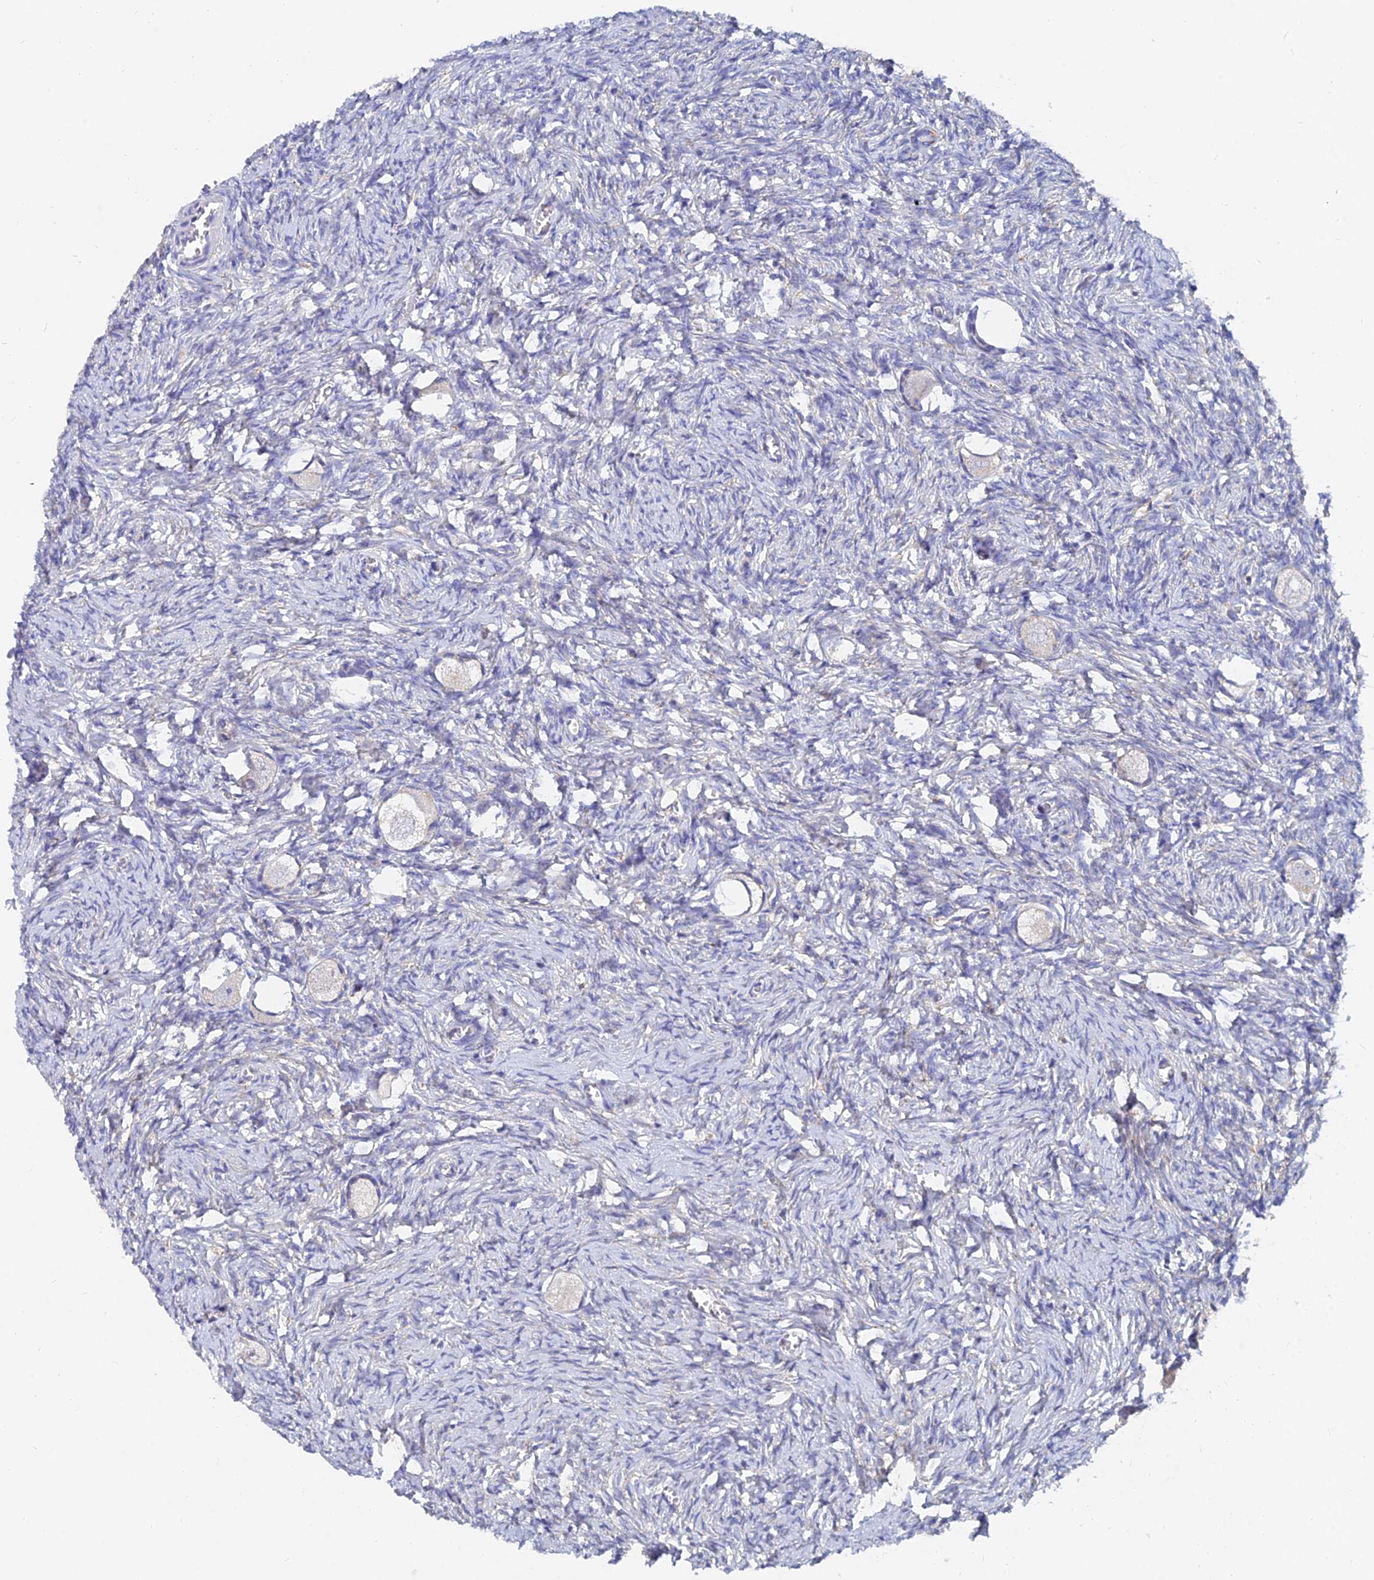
{"staining": {"intensity": "negative", "quantity": "none", "location": "none"}, "tissue": "ovary", "cell_type": "Follicle cells", "image_type": "normal", "snomed": [{"axis": "morphology", "description": "Normal tissue, NOS"}, {"axis": "topography", "description": "Ovary"}], "caption": "Immunohistochemical staining of benign ovary demonstrates no significant positivity in follicle cells.", "gene": "SPNS1", "patient": {"sex": "female", "age": 27}}